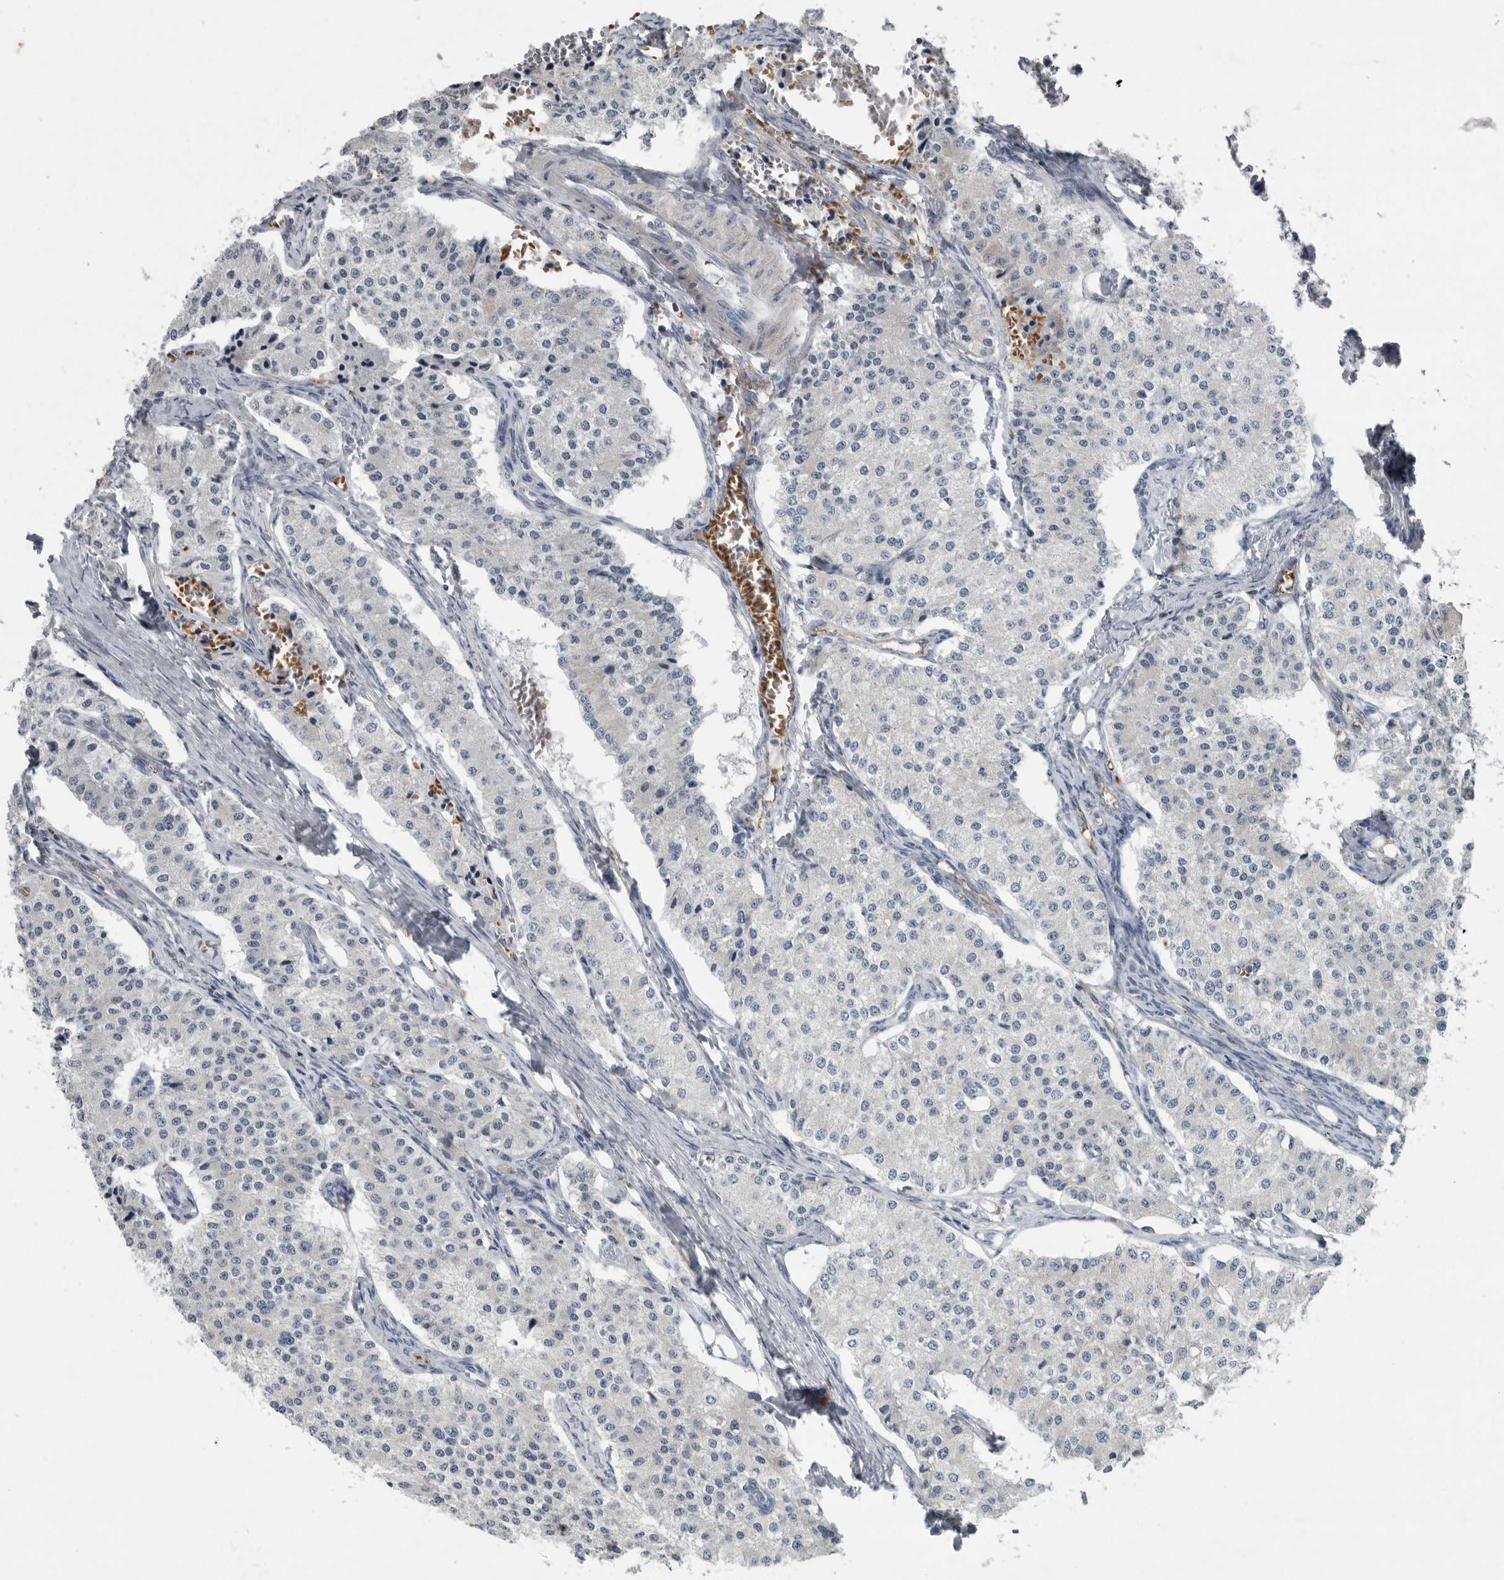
{"staining": {"intensity": "negative", "quantity": "none", "location": "none"}, "tissue": "carcinoid", "cell_type": "Tumor cells", "image_type": "cancer", "snomed": [{"axis": "morphology", "description": "Carcinoid, malignant, NOS"}, {"axis": "topography", "description": "Colon"}], "caption": "Tumor cells show no significant expression in carcinoid (malignant).", "gene": "MPP3", "patient": {"sex": "female", "age": 52}}